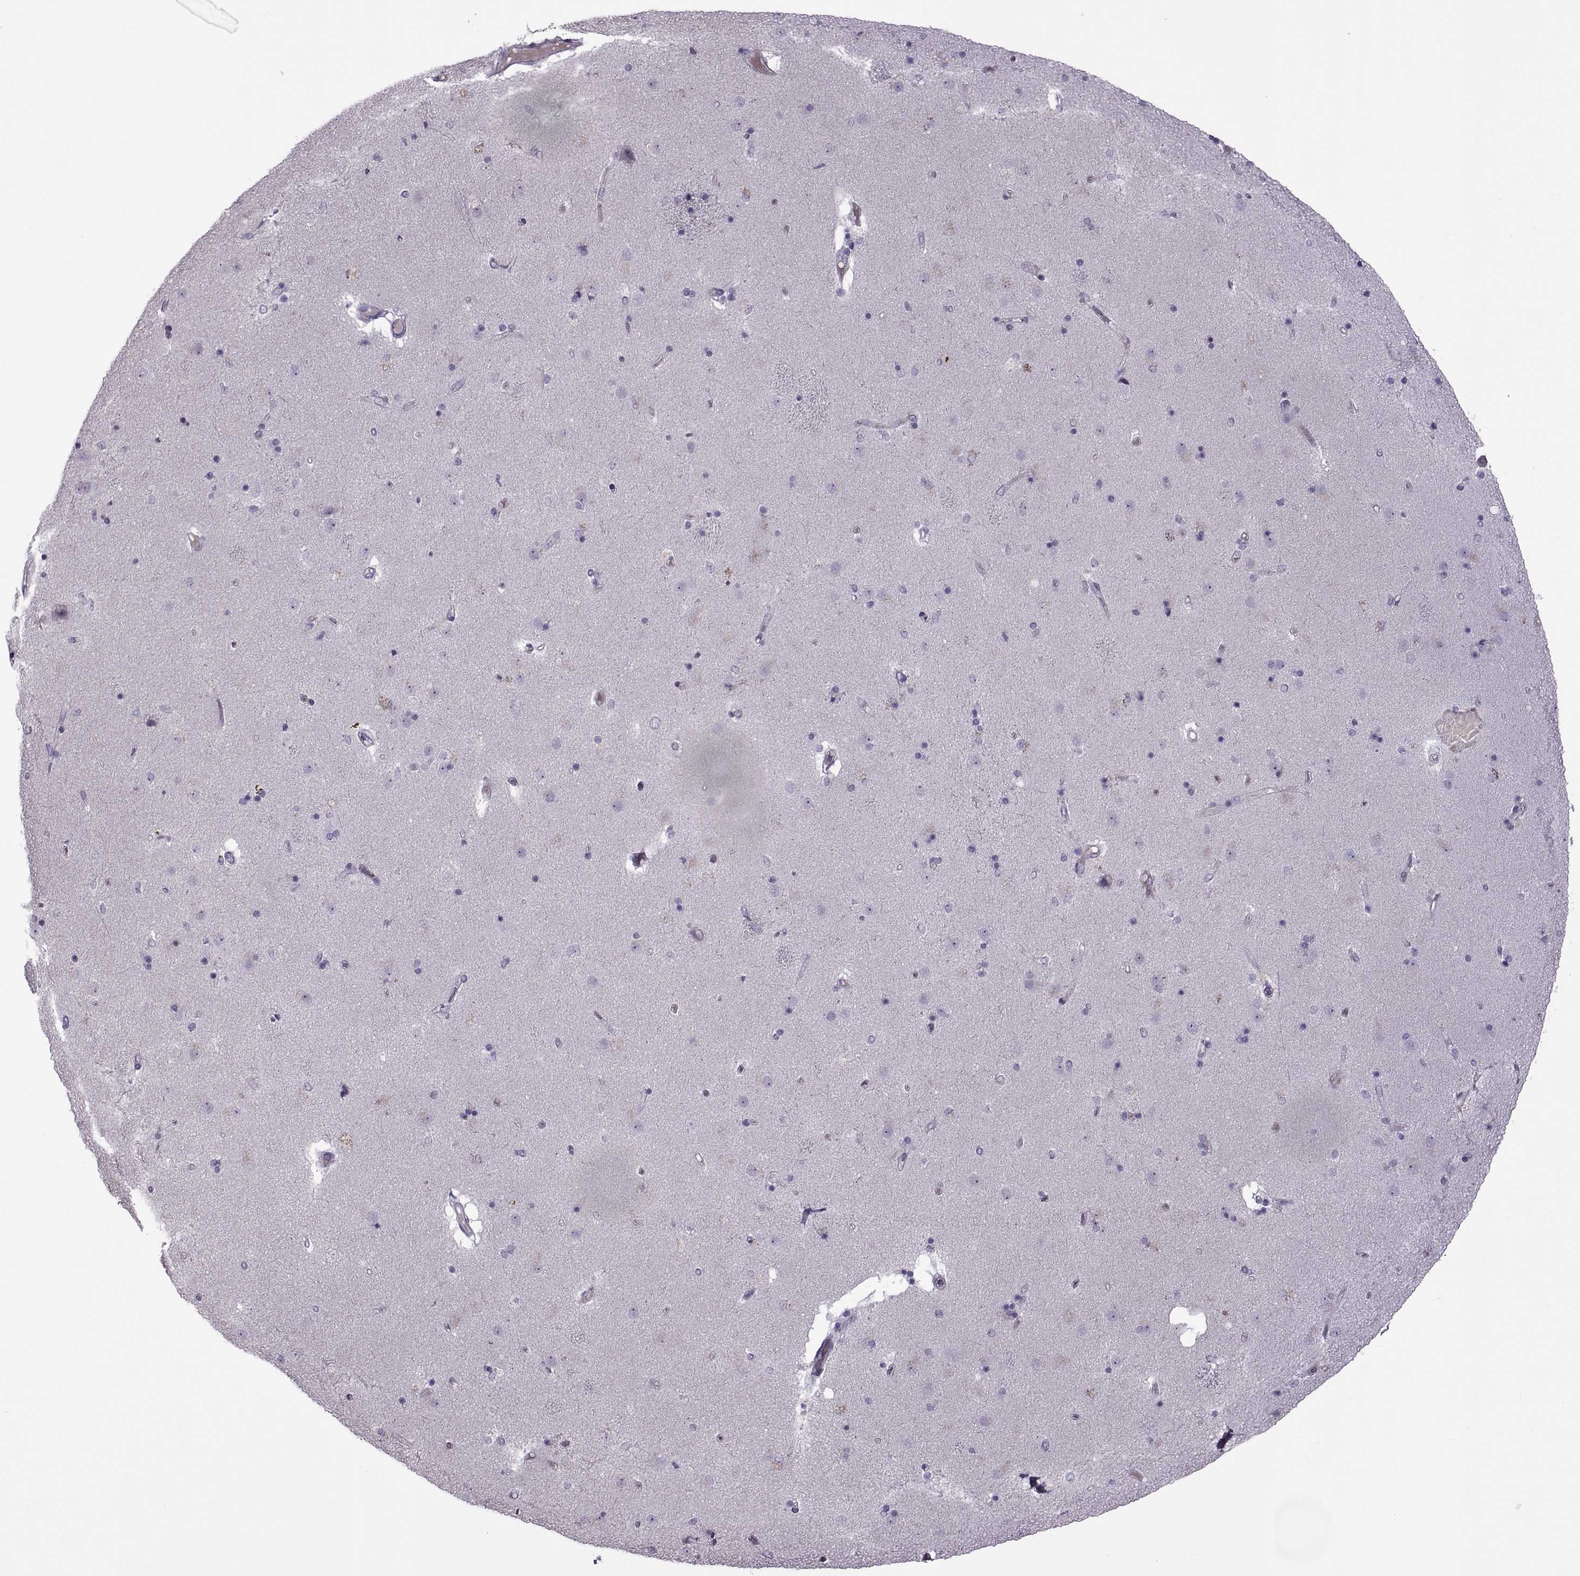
{"staining": {"intensity": "negative", "quantity": "none", "location": "none"}, "tissue": "caudate", "cell_type": "Glial cells", "image_type": "normal", "snomed": [{"axis": "morphology", "description": "Normal tissue, NOS"}, {"axis": "topography", "description": "Lateral ventricle wall"}], "caption": "High power microscopy micrograph of an IHC photomicrograph of normal caudate, revealing no significant staining in glial cells.", "gene": "RSPH6A", "patient": {"sex": "female", "age": 71}}